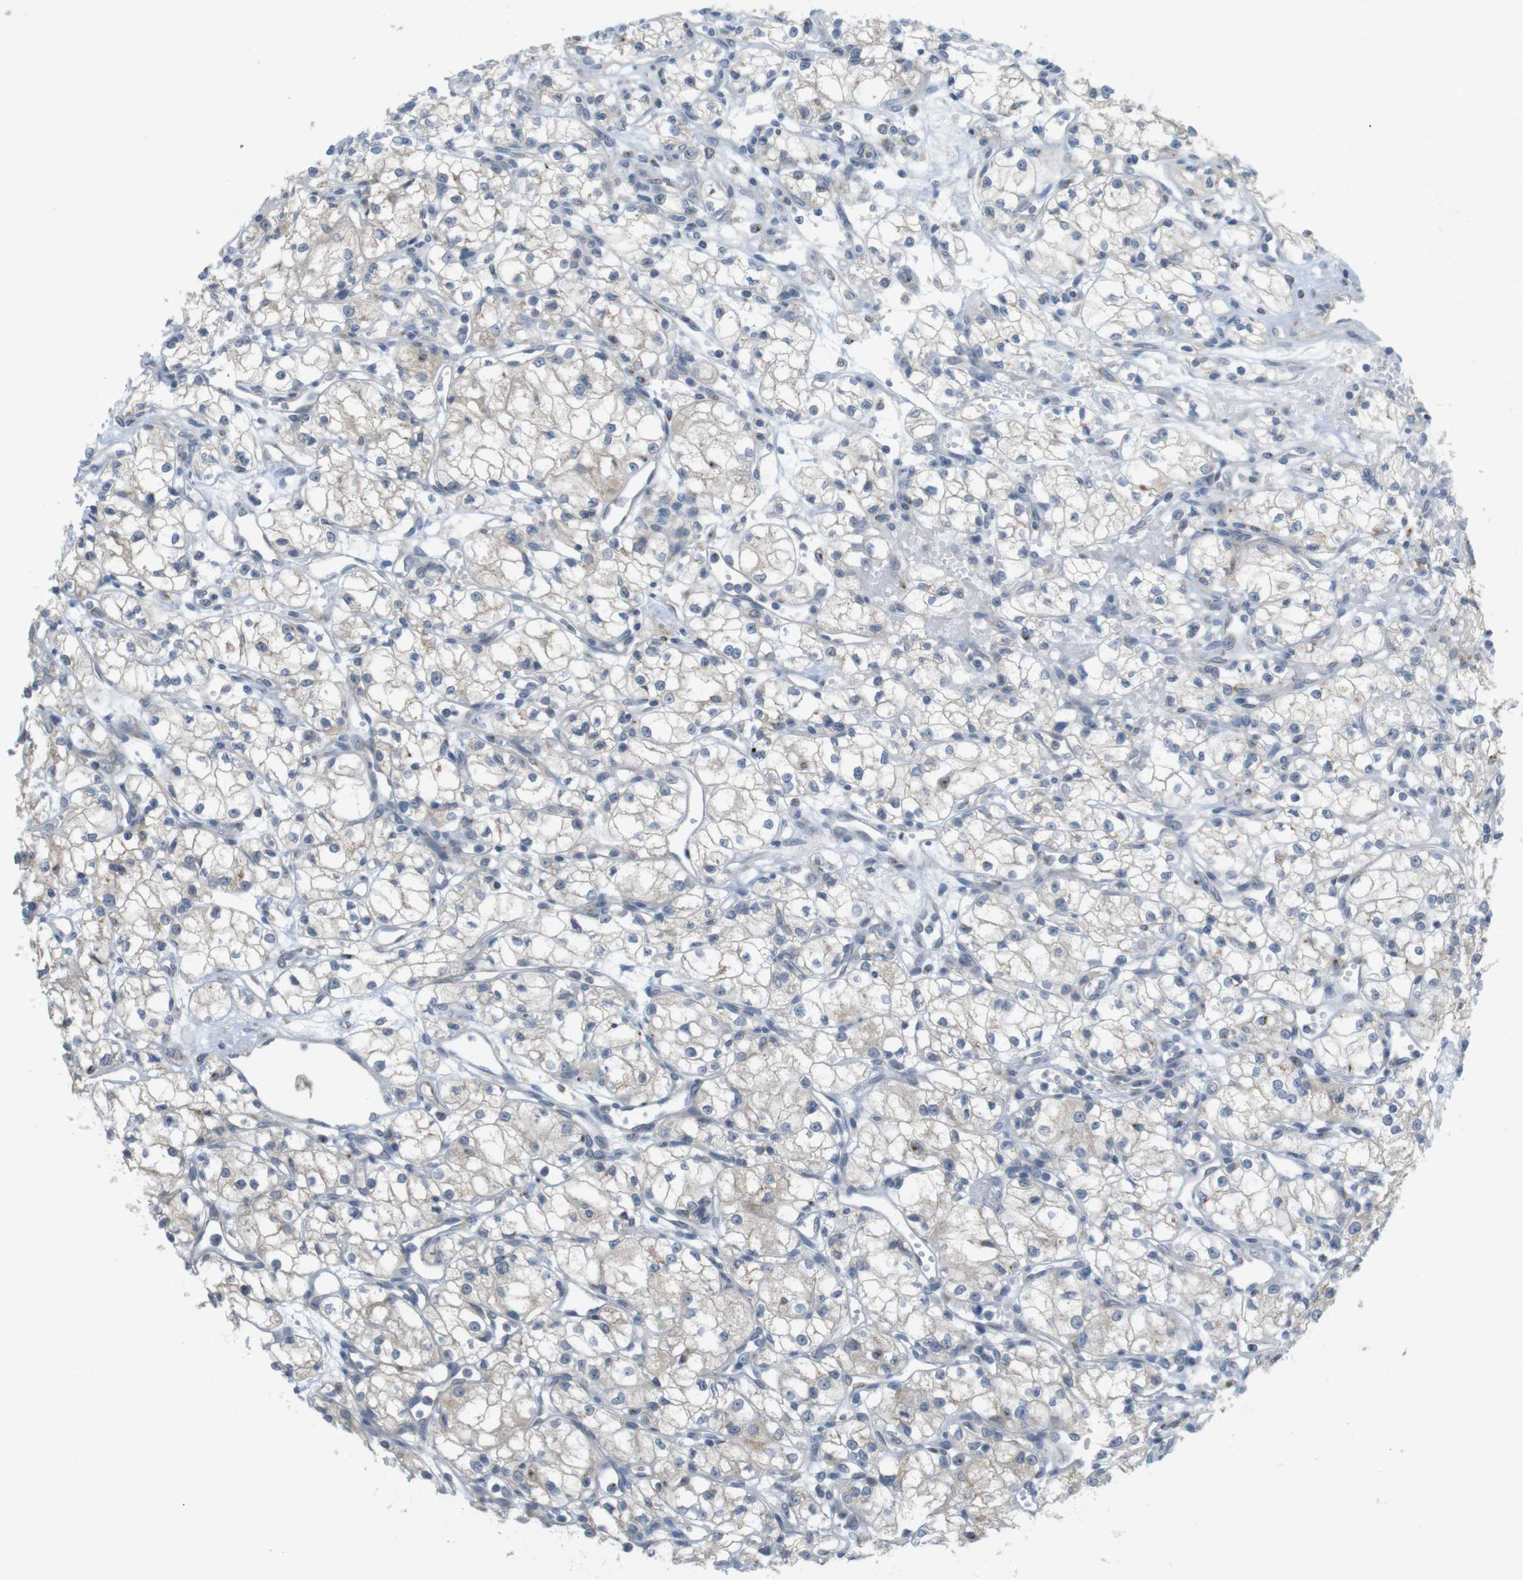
{"staining": {"intensity": "weak", "quantity": "<25%", "location": "cytoplasmic/membranous"}, "tissue": "renal cancer", "cell_type": "Tumor cells", "image_type": "cancer", "snomed": [{"axis": "morphology", "description": "Normal tissue, NOS"}, {"axis": "morphology", "description": "Adenocarcinoma, NOS"}, {"axis": "topography", "description": "Kidney"}], "caption": "DAB (3,3'-diaminobenzidine) immunohistochemical staining of adenocarcinoma (renal) exhibits no significant staining in tumor cells. (DAB (3,3'-diaminobenzidine) immunohistochemistry visualized using brightfield microscopy, high magnification).", "gene": "YIPF3", "patient": {"sex": "male", "age": 59}}